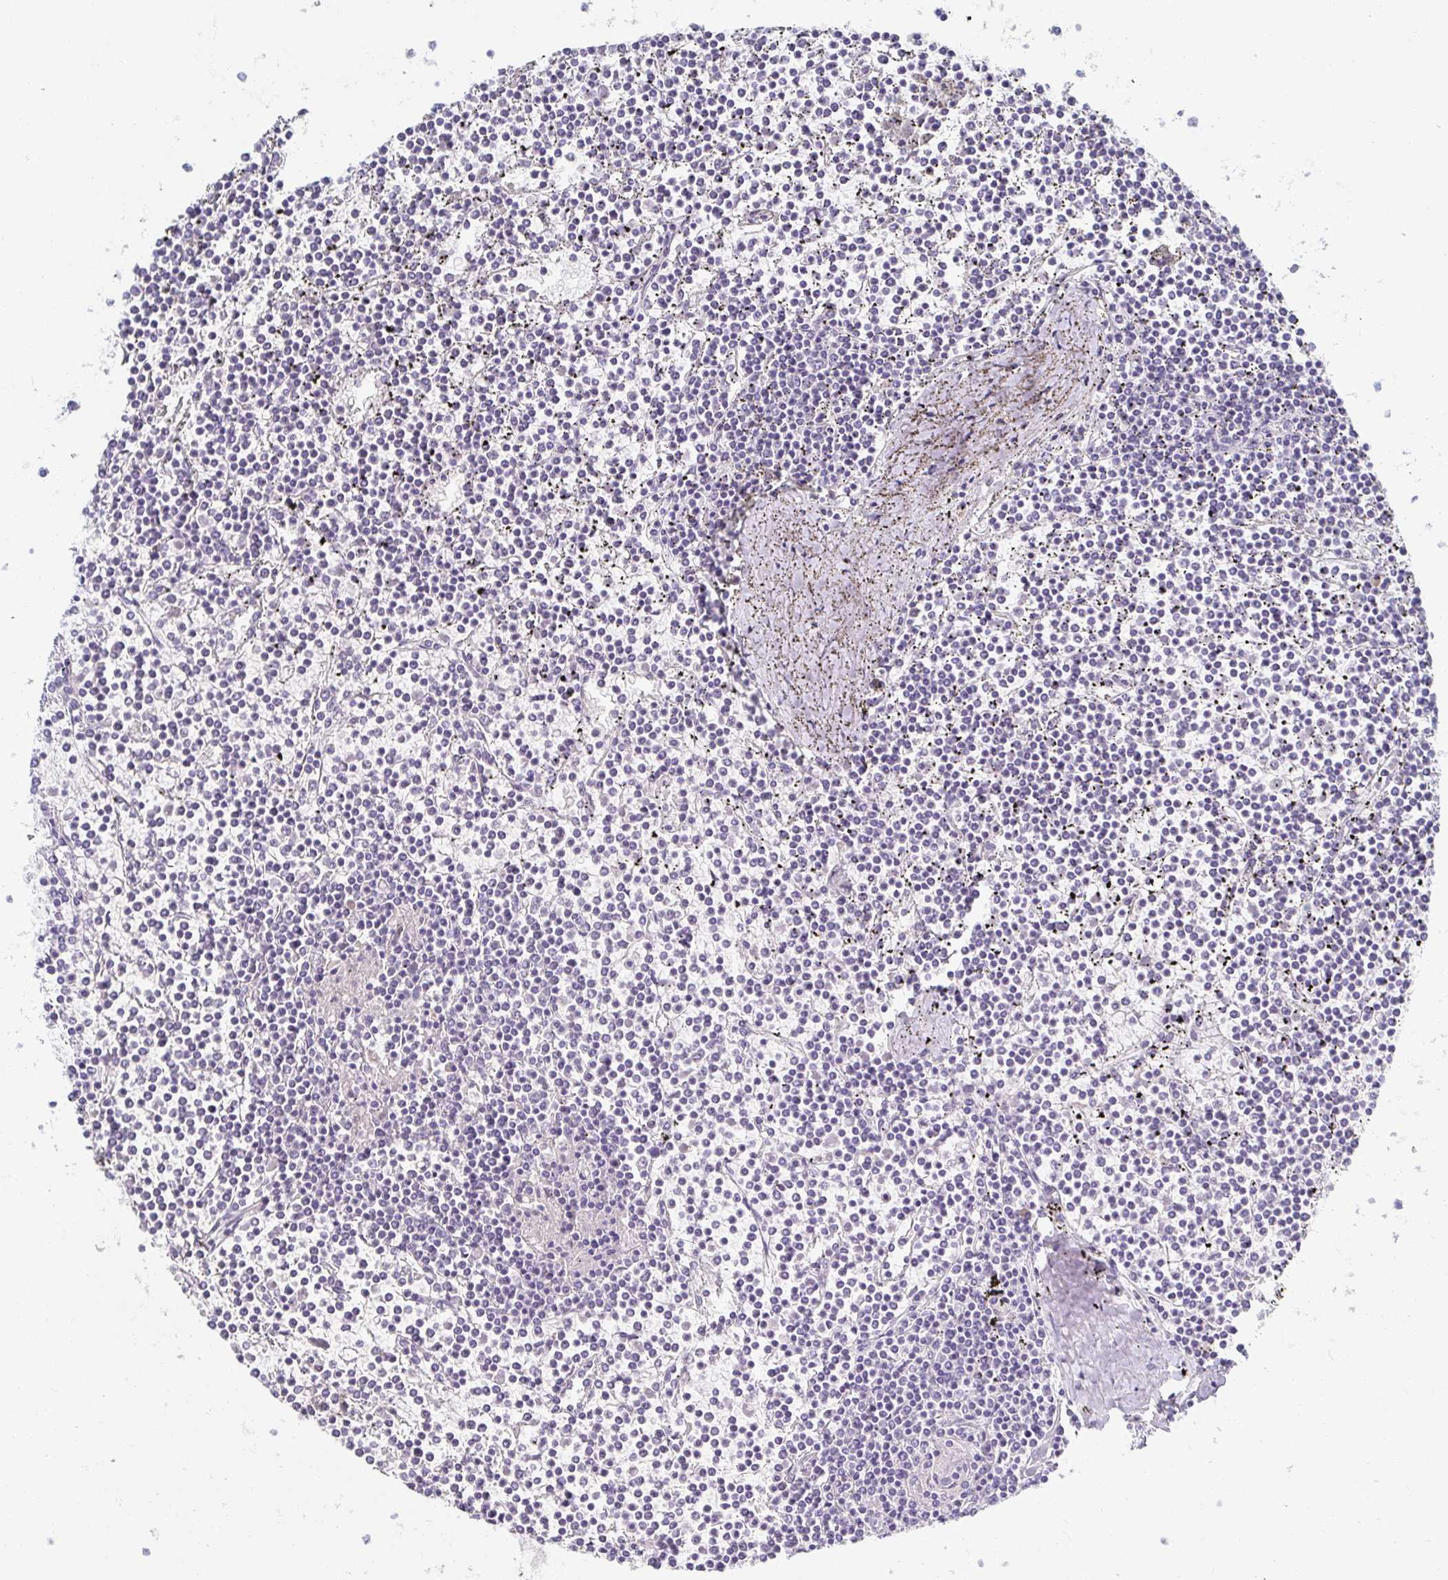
{"staining": {"intensity": "negative", "quantity": "none", "location": "none"}, "tissue": "lymphoma", "cell_type": "Tumor cells", "image_type": "cancer", "snomed": [{"axis": "morphology", "description": "Malignant lymphoma, non-Hodgkin's type, Low grade"}, {"axis": "topography", "description": "Spleen"}], "caption": "The immunohistochemistry (IHC) image has no significant positivity in tumor cells of low-grade malignant lymphoma, non-Hodgkin's type tissue.", "gene": "MYLK2", "patient": {"sex": "female", "age": 19}}